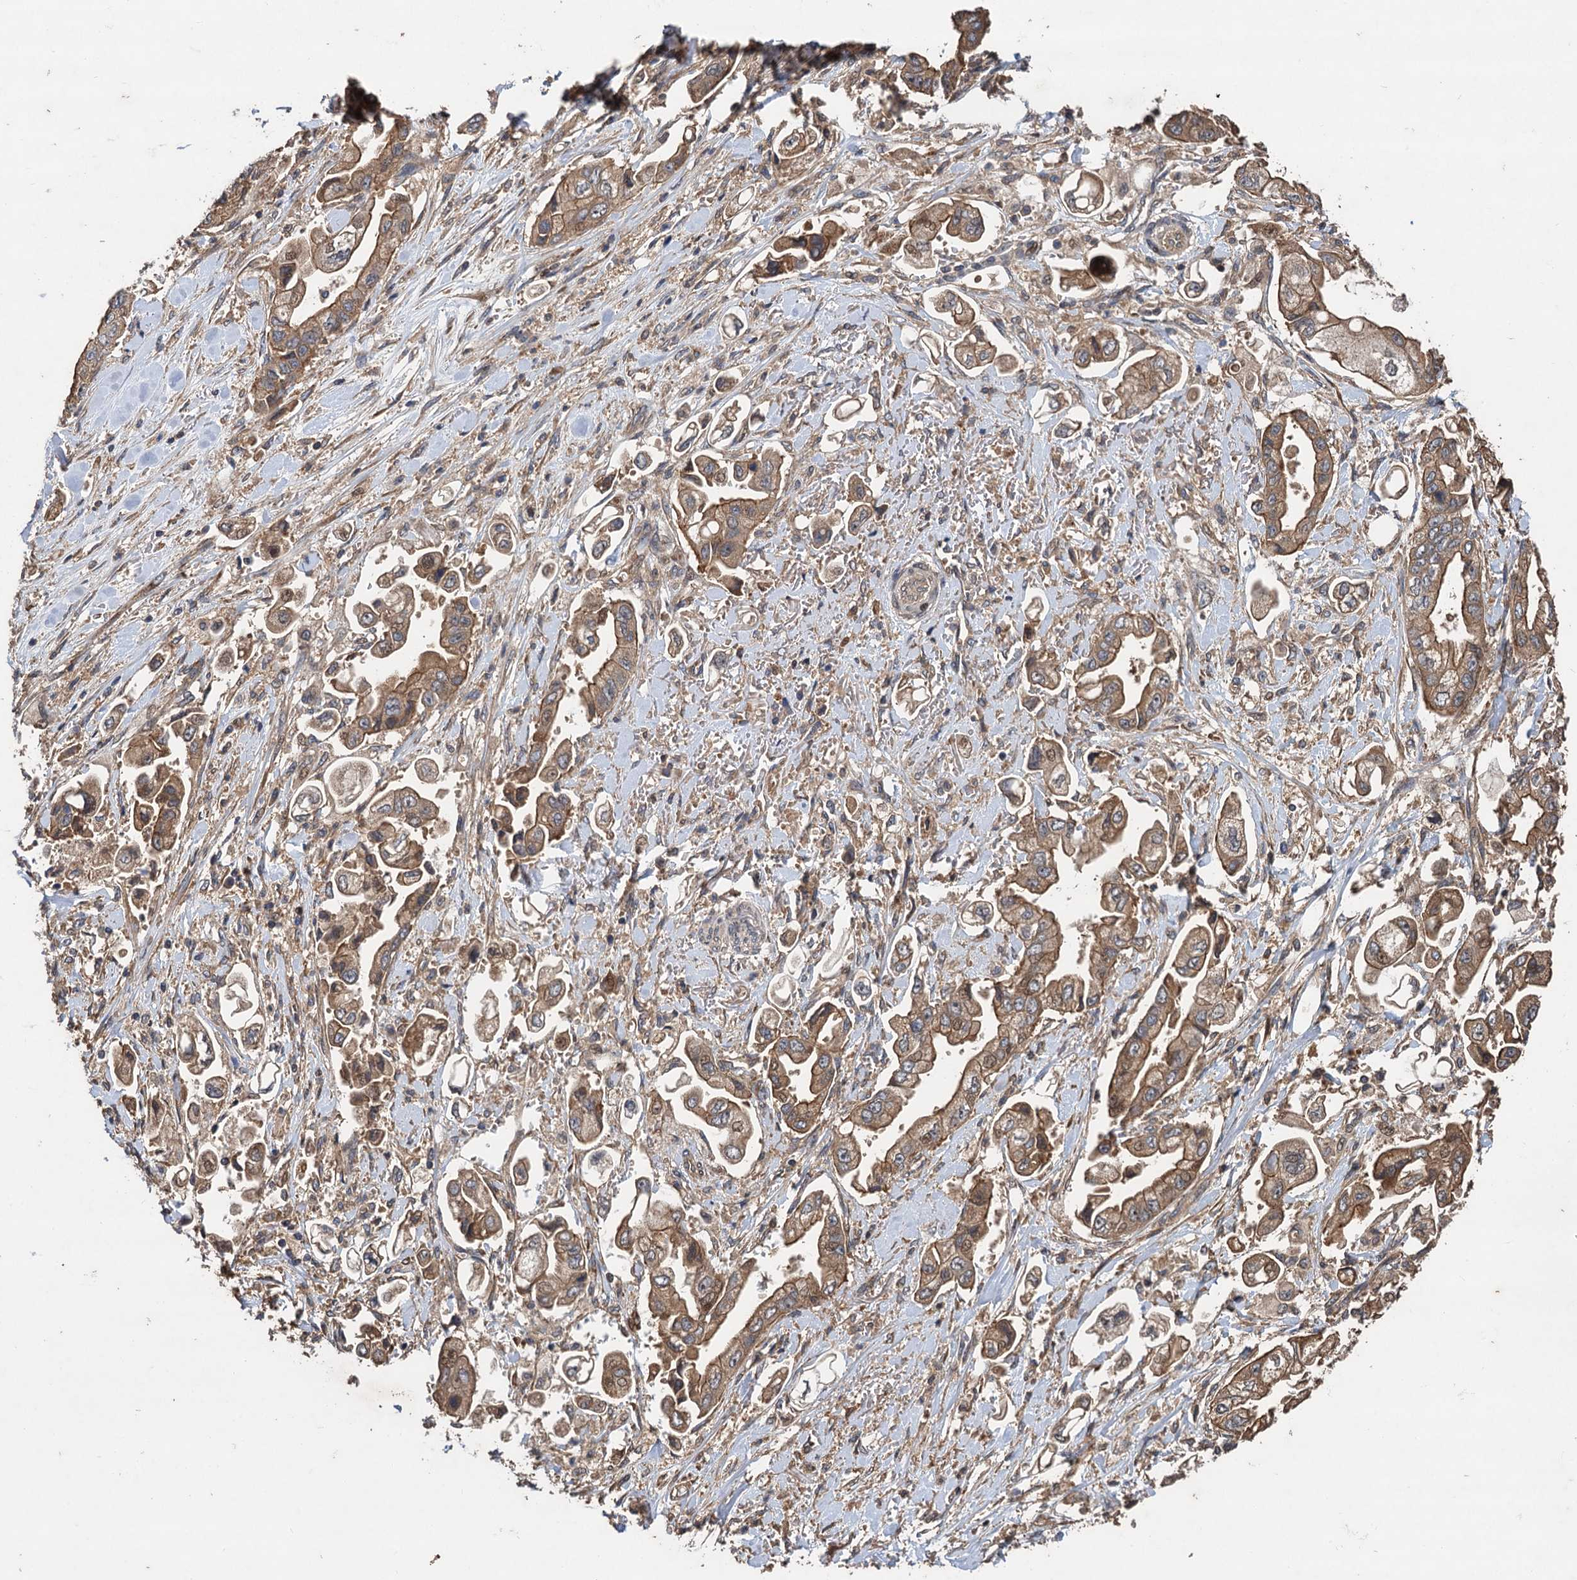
{"staining": {"intensity": "moderate", "quantity": ">75%", "location": "cytoplasmic/membranous,nuclear"}, "tissue": "stomach cancer", "cell_type": "Tumor cells", "image_type": "cancer", "snomed": [{"axis": "morphology", "description": "Adenocarcinoma, NOS"}, {"axis": "topography", "description": "Stomach"}], "caption": "Adenocarcinoma (stomach) was stained to show a protein in brown. There is medium levels of moderate cytoplasmic/membranous and nuclear positivity in approximately >75% of tumor cells.", "gene": "TMEM39B", "patient": {"sex": "male", "age": 62}}